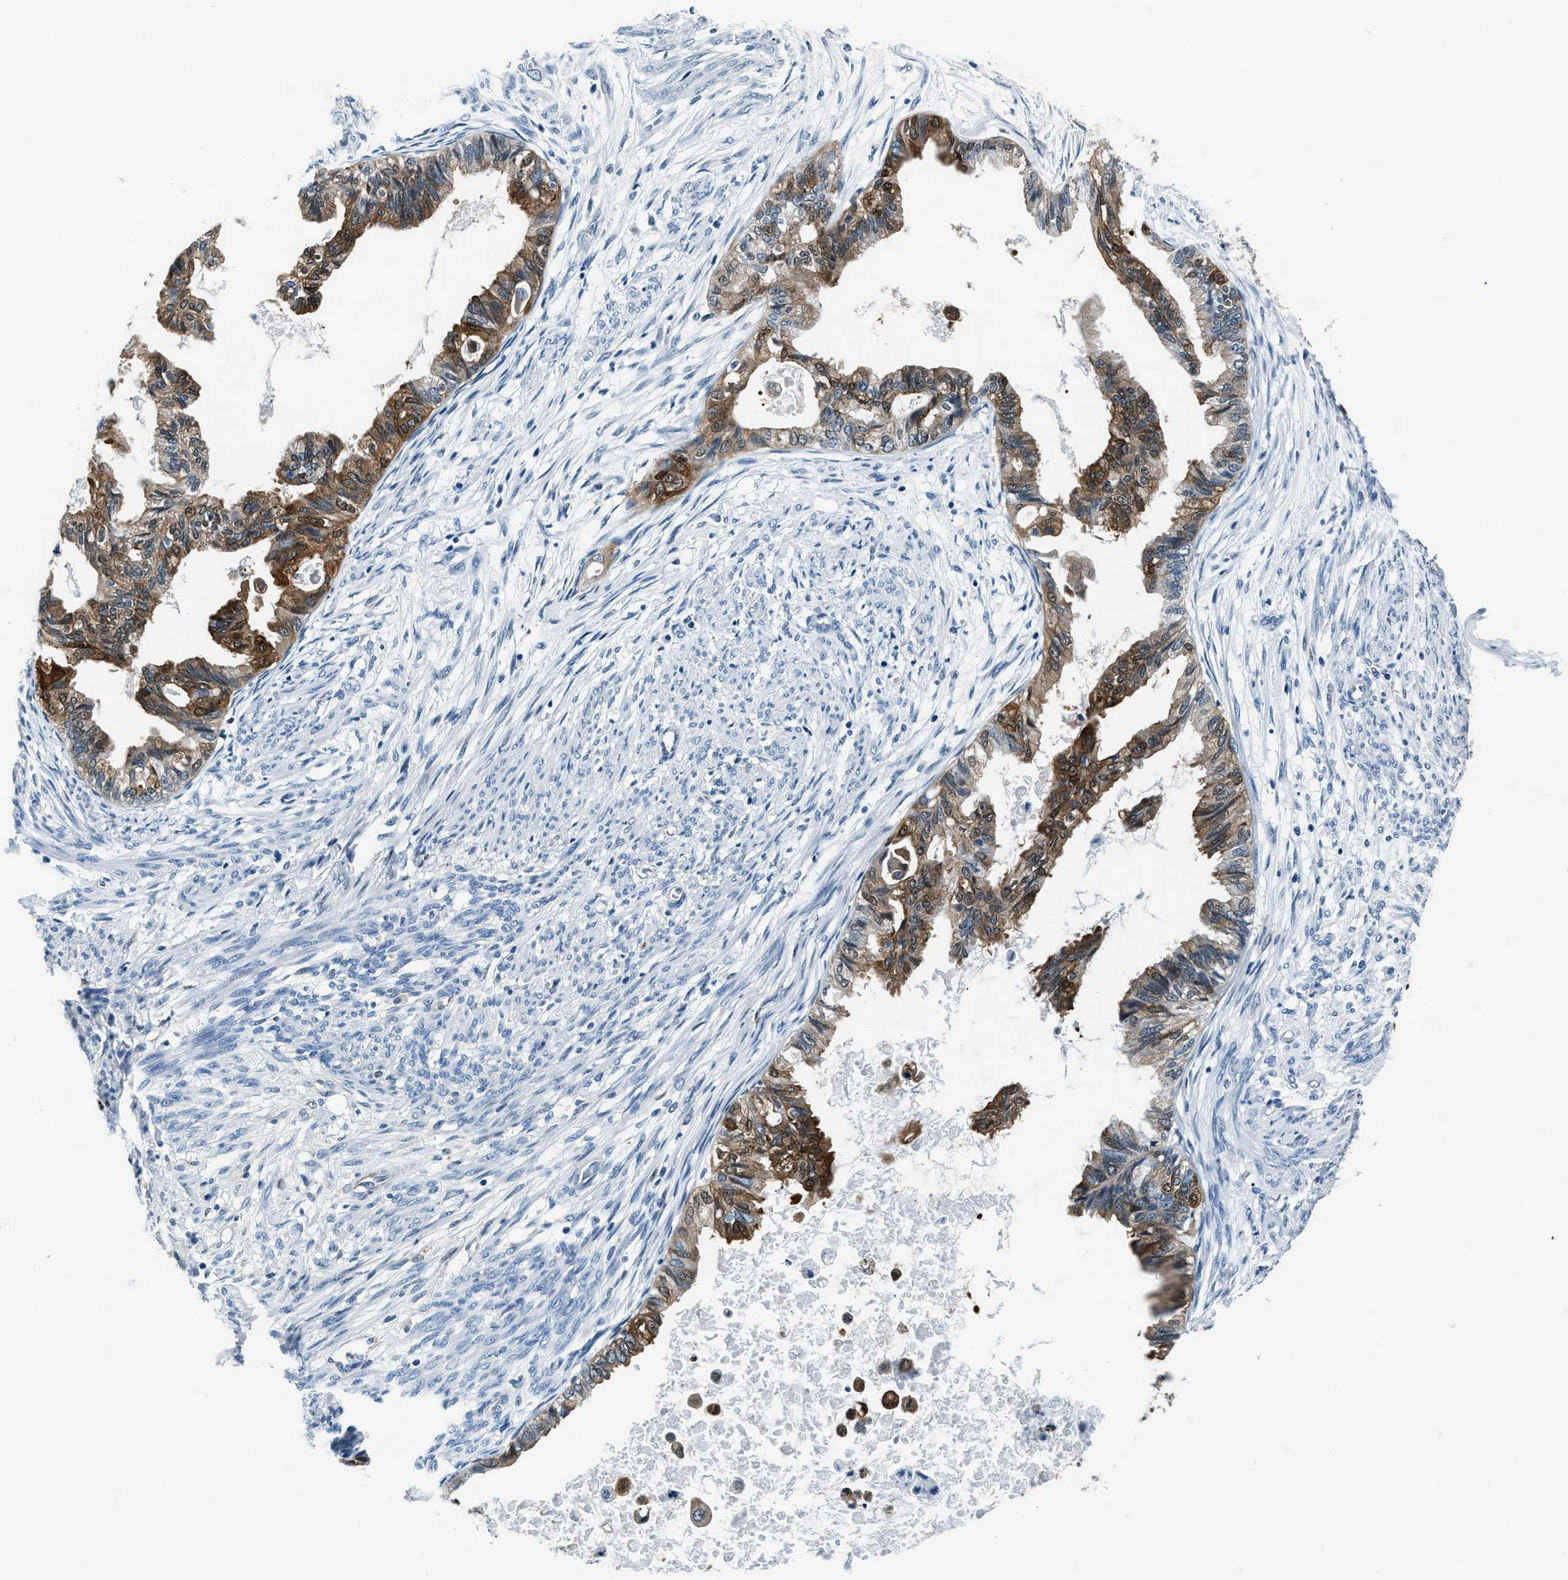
{"staining": {"intensity": "moderate", "quantity": ">75%", "location": "cytoplasmic/membranous"}, "tissue": "cervical cancer", "cell_type": "Tumor cells", "image_type": "cancer", "snomed": [{"axis": "morphology", "description": "Normal tissue, NOS"}, {"axis": "morphology", "description": "Adenocarcinoma, NOS"}, {"axis": "topography", "description": "Cervix"}, {"axis": "topography", "description": "Endometrium"}], "caption": "DAB (3,3'-diaminobenzidine) immunohistochemical staining of adenocarcinoma (cervical) displays moderate cytoplasmic/membranous protein staining in approximately >75% of tumor cells.", "gene": "PTPDC1", "patient": {"sex": "female", "age": 86}}